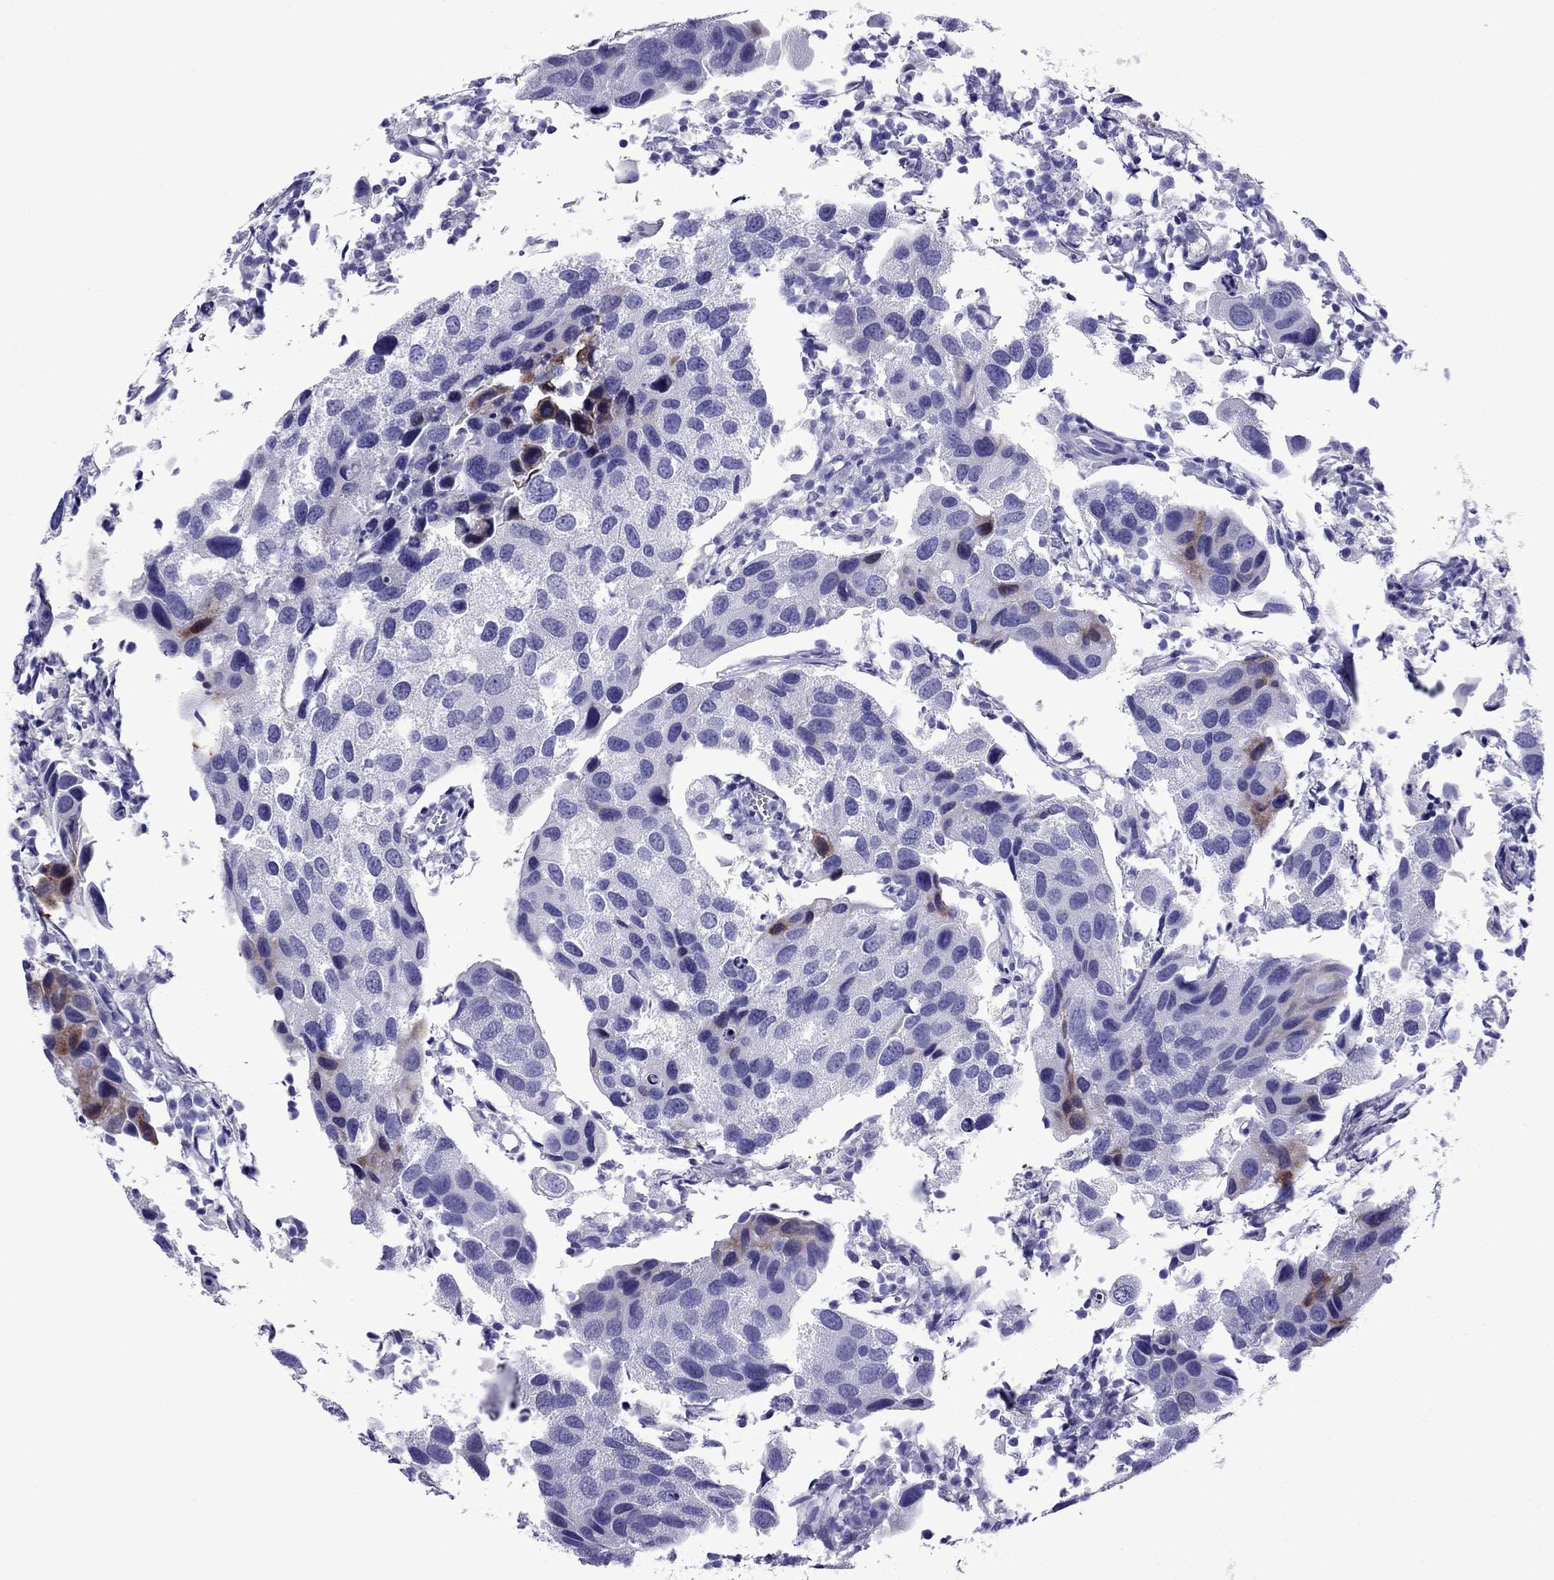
{"staining": {"intensity": "moderate", "quantity": "<25%", "location": "cytoplasmic/membranous"}, "tissue": "urothelial cancer", "cell_type": "Tumor cells", "image_type": "cancer", "snomed": [{"axis": "morphology", "description": "Urothelial carcinoma, High grade"}, {"axis": "topography", "description": "Urinary bladder"}], "caption": "Immunohistochemistry image of urothelial cancer stained for a protein (brown), which reveals low levels of moderate cytoplasmic/membranous staining in about <25% of tumor cells.", "gene": "CRYBA1", "patient": {"sex": "male", "age": 79}}